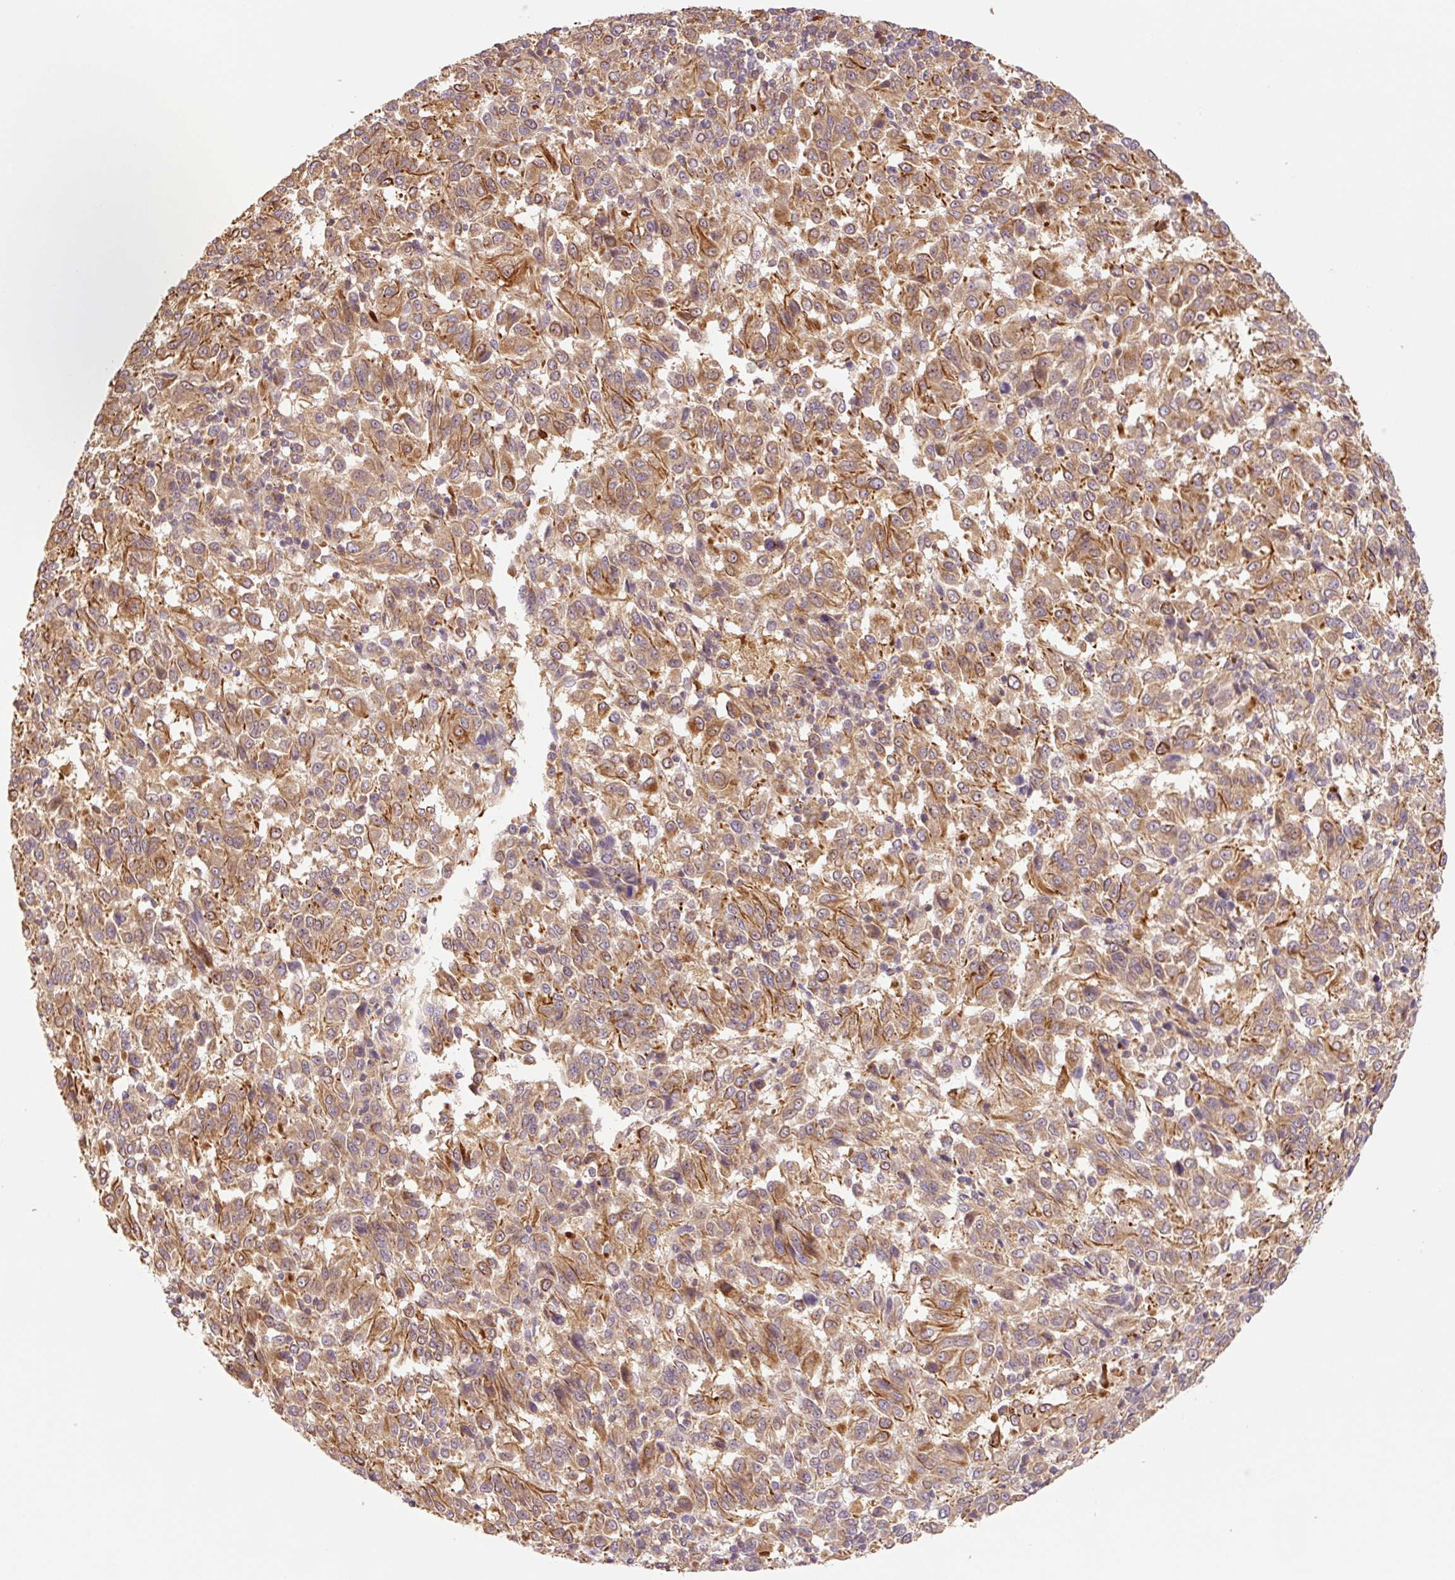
{"staining": {"intensity": "moderate", "quantity": ">75%", "location": "cytoplasmic/membranous"}, "tissue": "melanoma", "cell_type": "Tumor cells", "image_type": "cancer", "snomed": [{"axis": "morphology", "description": "Malignant melanoma, Metastatic site"}, {"axis": "topography", "description": "Lung"}], "caption": "DAB (3,3'-diaminobenzidine) immunohistochemical staining of human melanoma shows moderate cytoplasmic/membranous protein staining in approximately >75% of tumor cells.", "gene": "PCK2", "patient": {"sex": "male", "age": 64}}